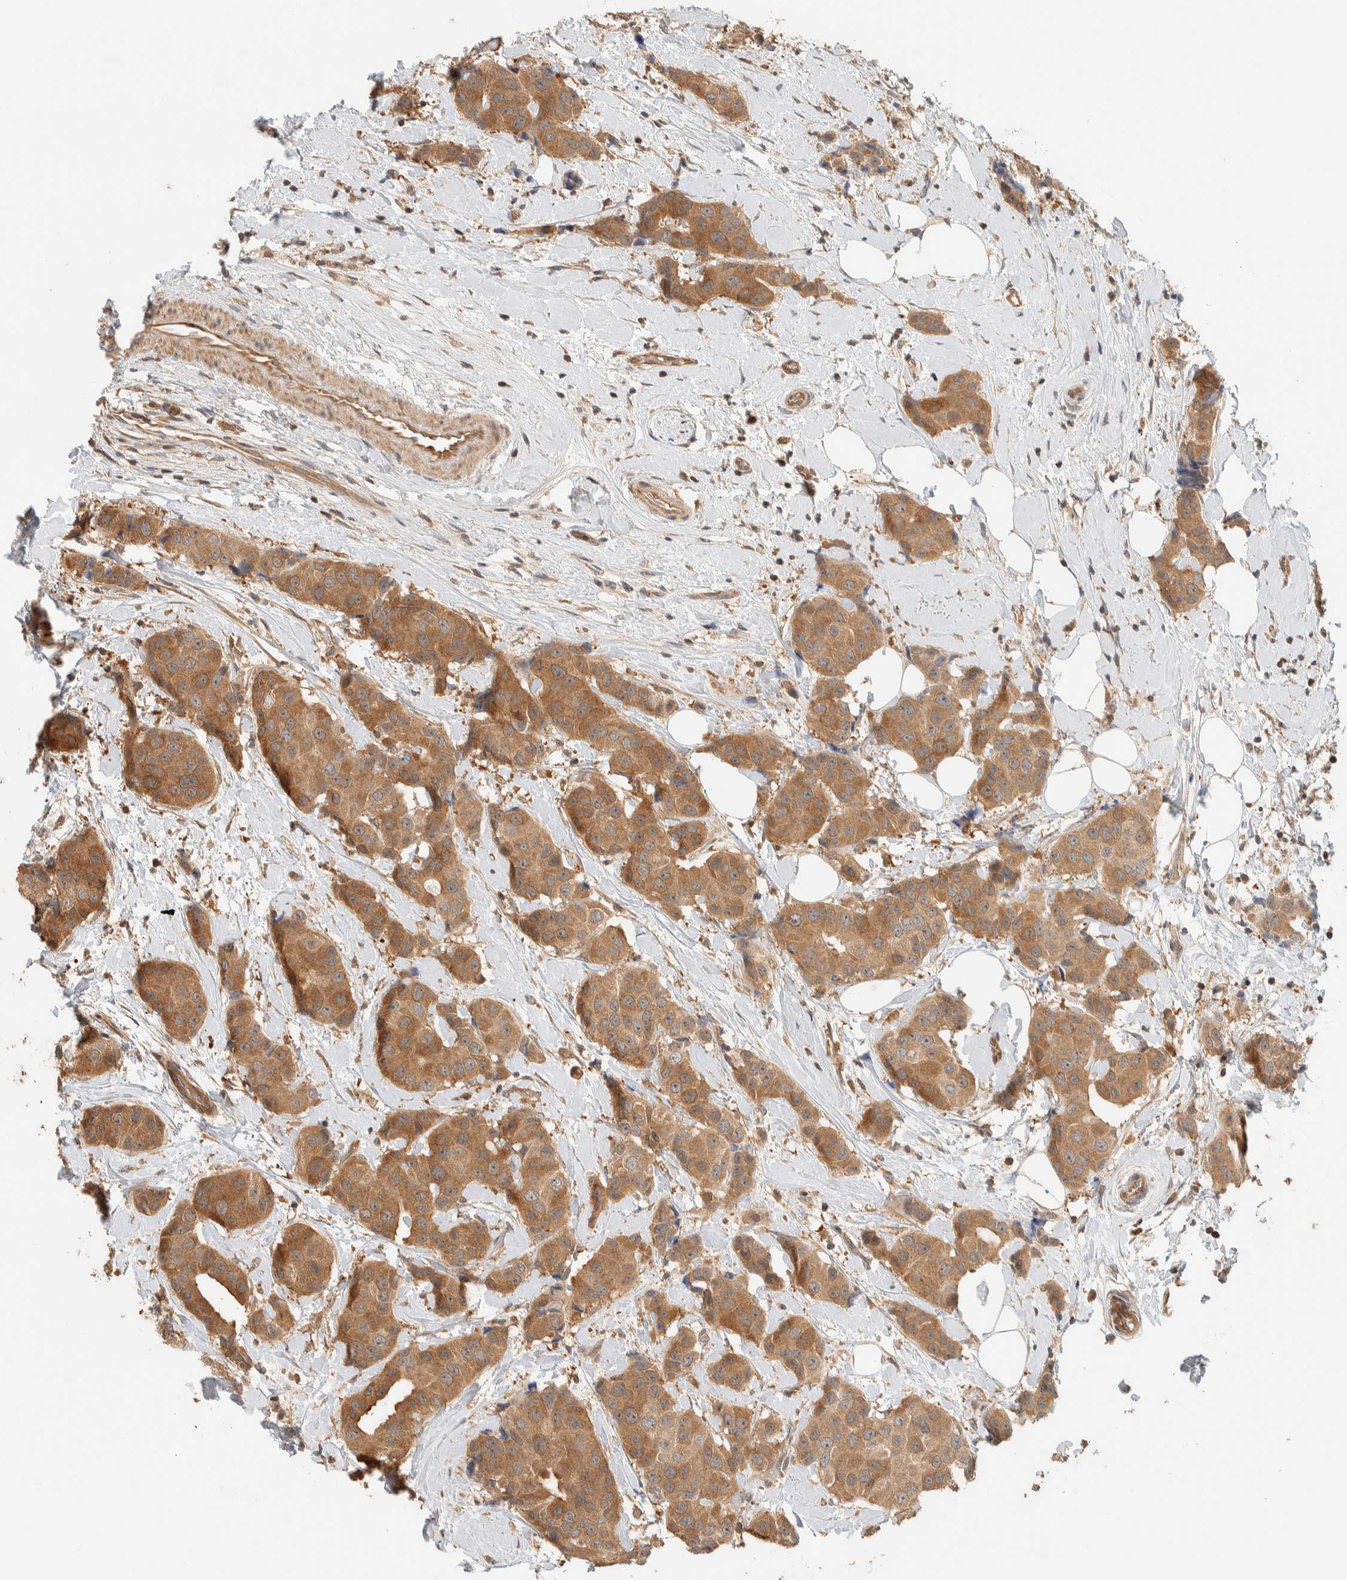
{"staining": {"intensity": "moderate", "quantity": ">75%", "location": "cytoplasmic/membranous"}, "tissue": "breast cancer", "cell_type": "Tumor cells", "image_type": "cancer", "snomed": [{"axis": "morphology", "description": "Normal tissue, NOS"}, {"axis": "morphology", "description": "Duct carcinoma"}, {"axis": "topography", "description": "Breast"}], "caption": "The immunohistochemical stain highlights moderate cytoplasmic/membranous positivity in tumor cells of breast cancer (invasive ductal carcinoma) tissue.", "gene": "ADSS2", "patient": {"sex": "female", "age": 39}}